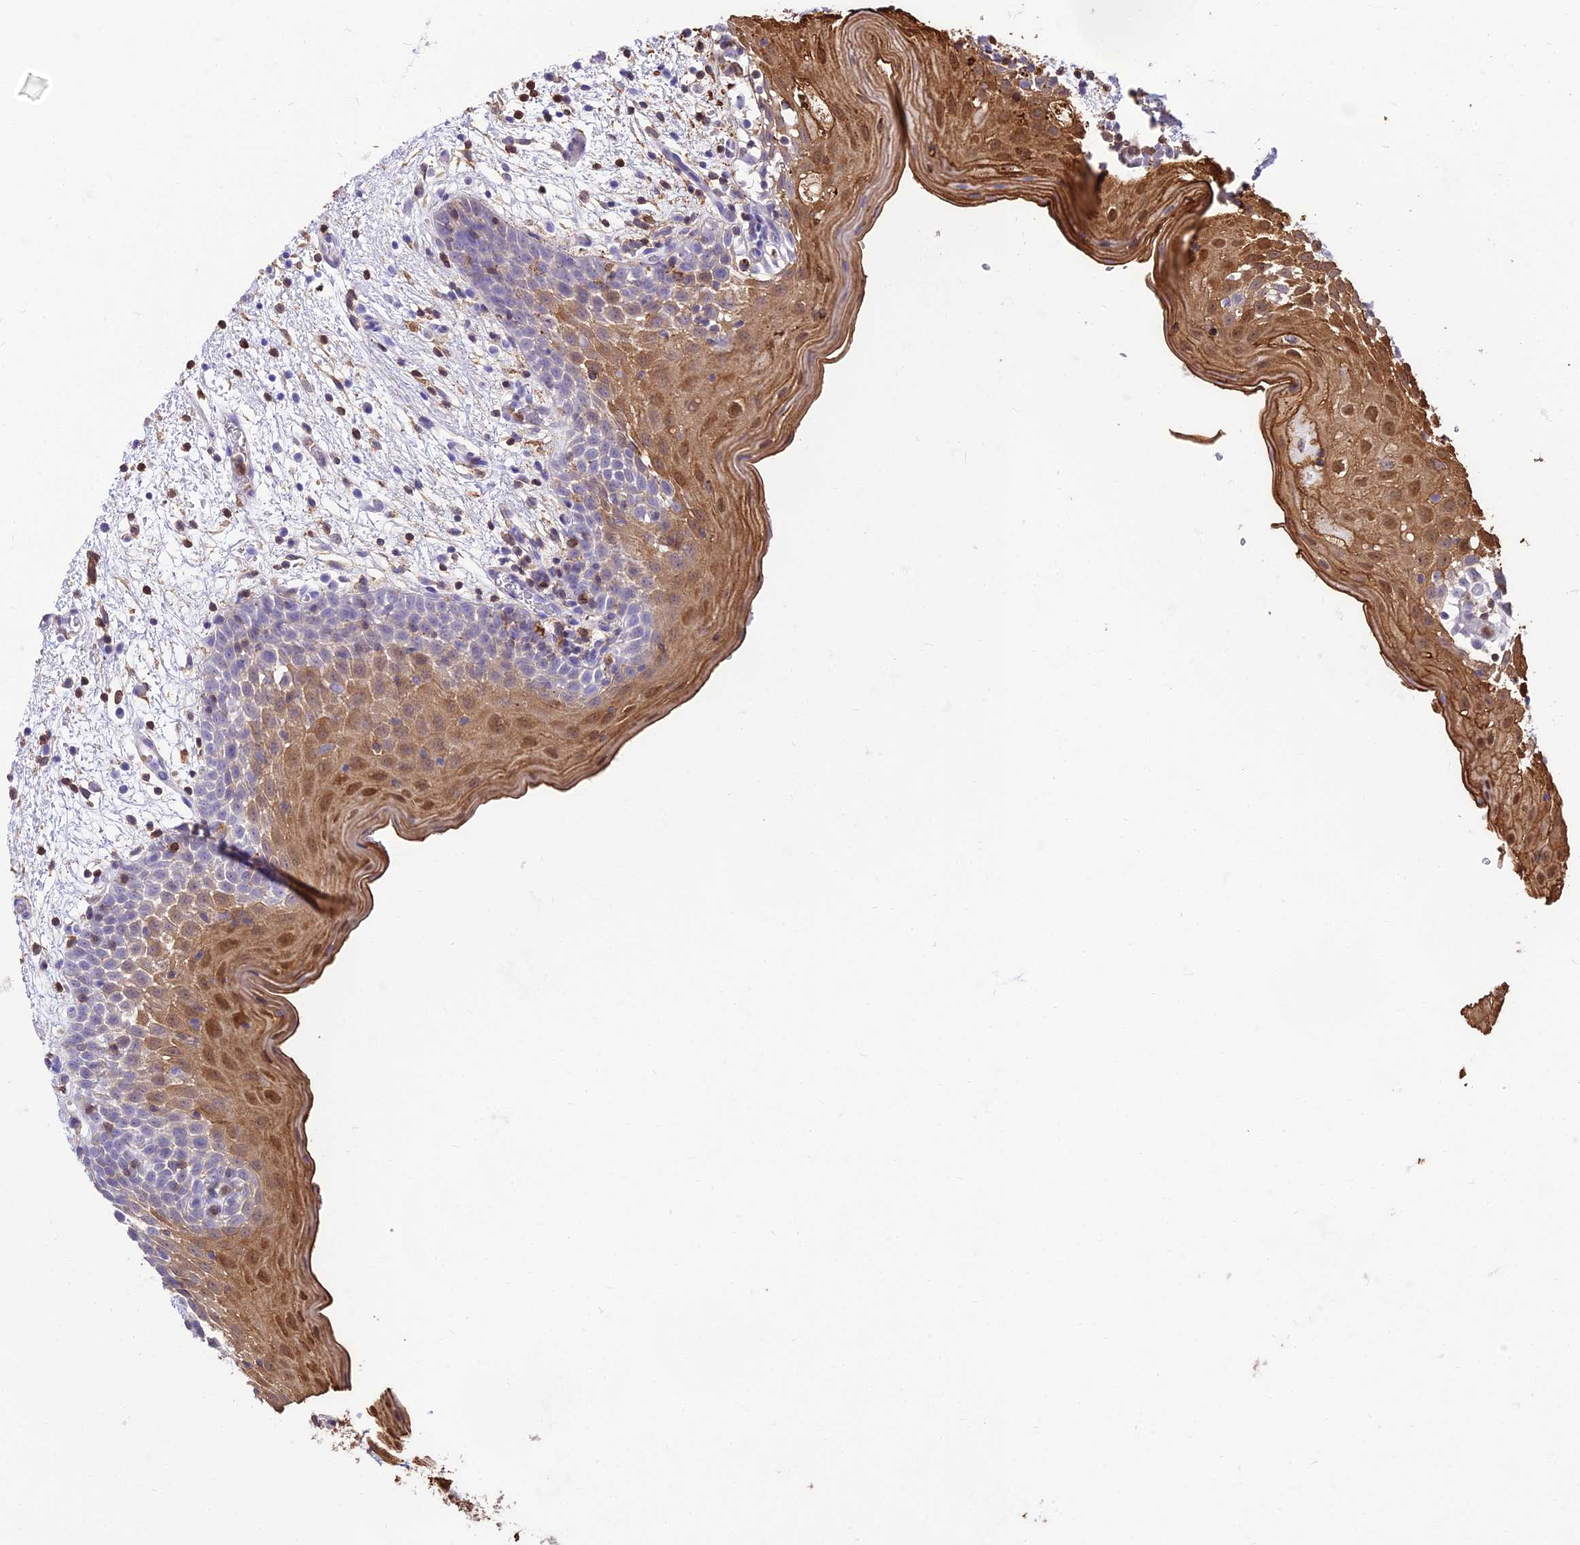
{"staining": {"intensity": "moderate", "quantity": "25%-75%", "location": "cytoplasmic/membranous,nuclear"}, "tissue": "oral mucosa", "cell_type": "Squamous epithelial cells", "image_type": "normal", "snomed": [{"axis": "morphology", "description": "Normal tissue, NOS"}, {"axis": "topography", "description": "Skeletal muscle"}, {"axis": "topography", "description": "Oral tissue"}, {"axis": "topography", "description": "Salivary gland"}, {"axis": "topography", "description": "Peripheral nerve tissue"}], "caption": "Immunohistochemical staining of normal human oral mucosa reveals 25%-75% levels of moderate cytoplasmic/membranous,nuclear protein staining in about 25%-75% of squamous epithelial cells.", "gene": "SREK1IP1", "patient": {"sex": "male", "age": 54}}